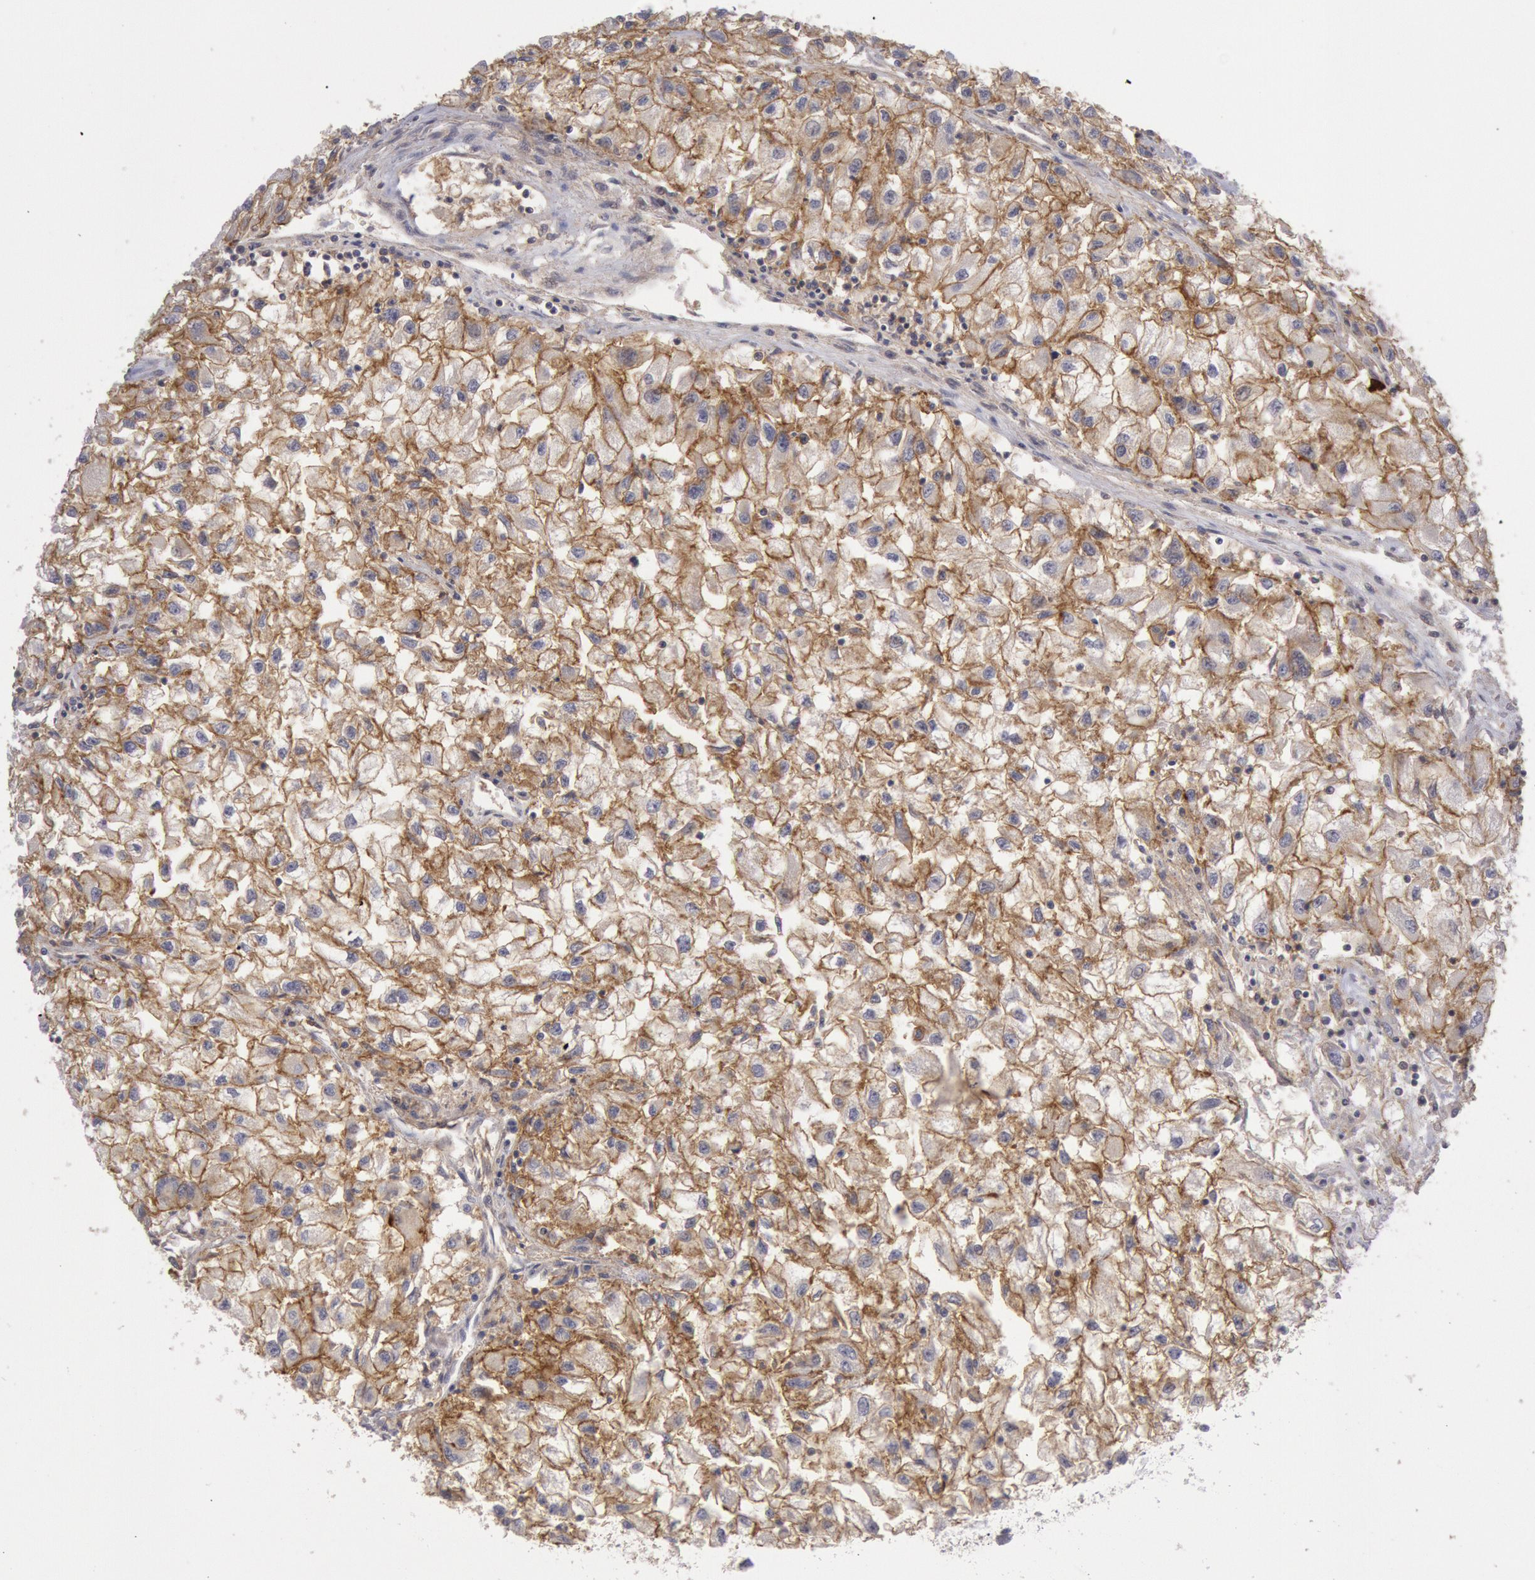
{"staining": {"intensity": "moderate", "quantity": ">75%", "location": "cytoplasmic/membranous"}, "tissue": "renal cancer", "cell_type": "Tumor cells", "image_type": "cancer", "snomed": [{"axis": "morphology", "description": "Adenocarcinoma, NOS"}, {"axis": "topography", "description": "Kidney"}], "caption": "The micrograph shows a brown stain indicating the presence of a protein in the cytoplasmic/membranous of tumor cells in renal cancer (adenocarcinoma).", "gene": "STX4", "patient": {"sex": "male", "age": 59}}